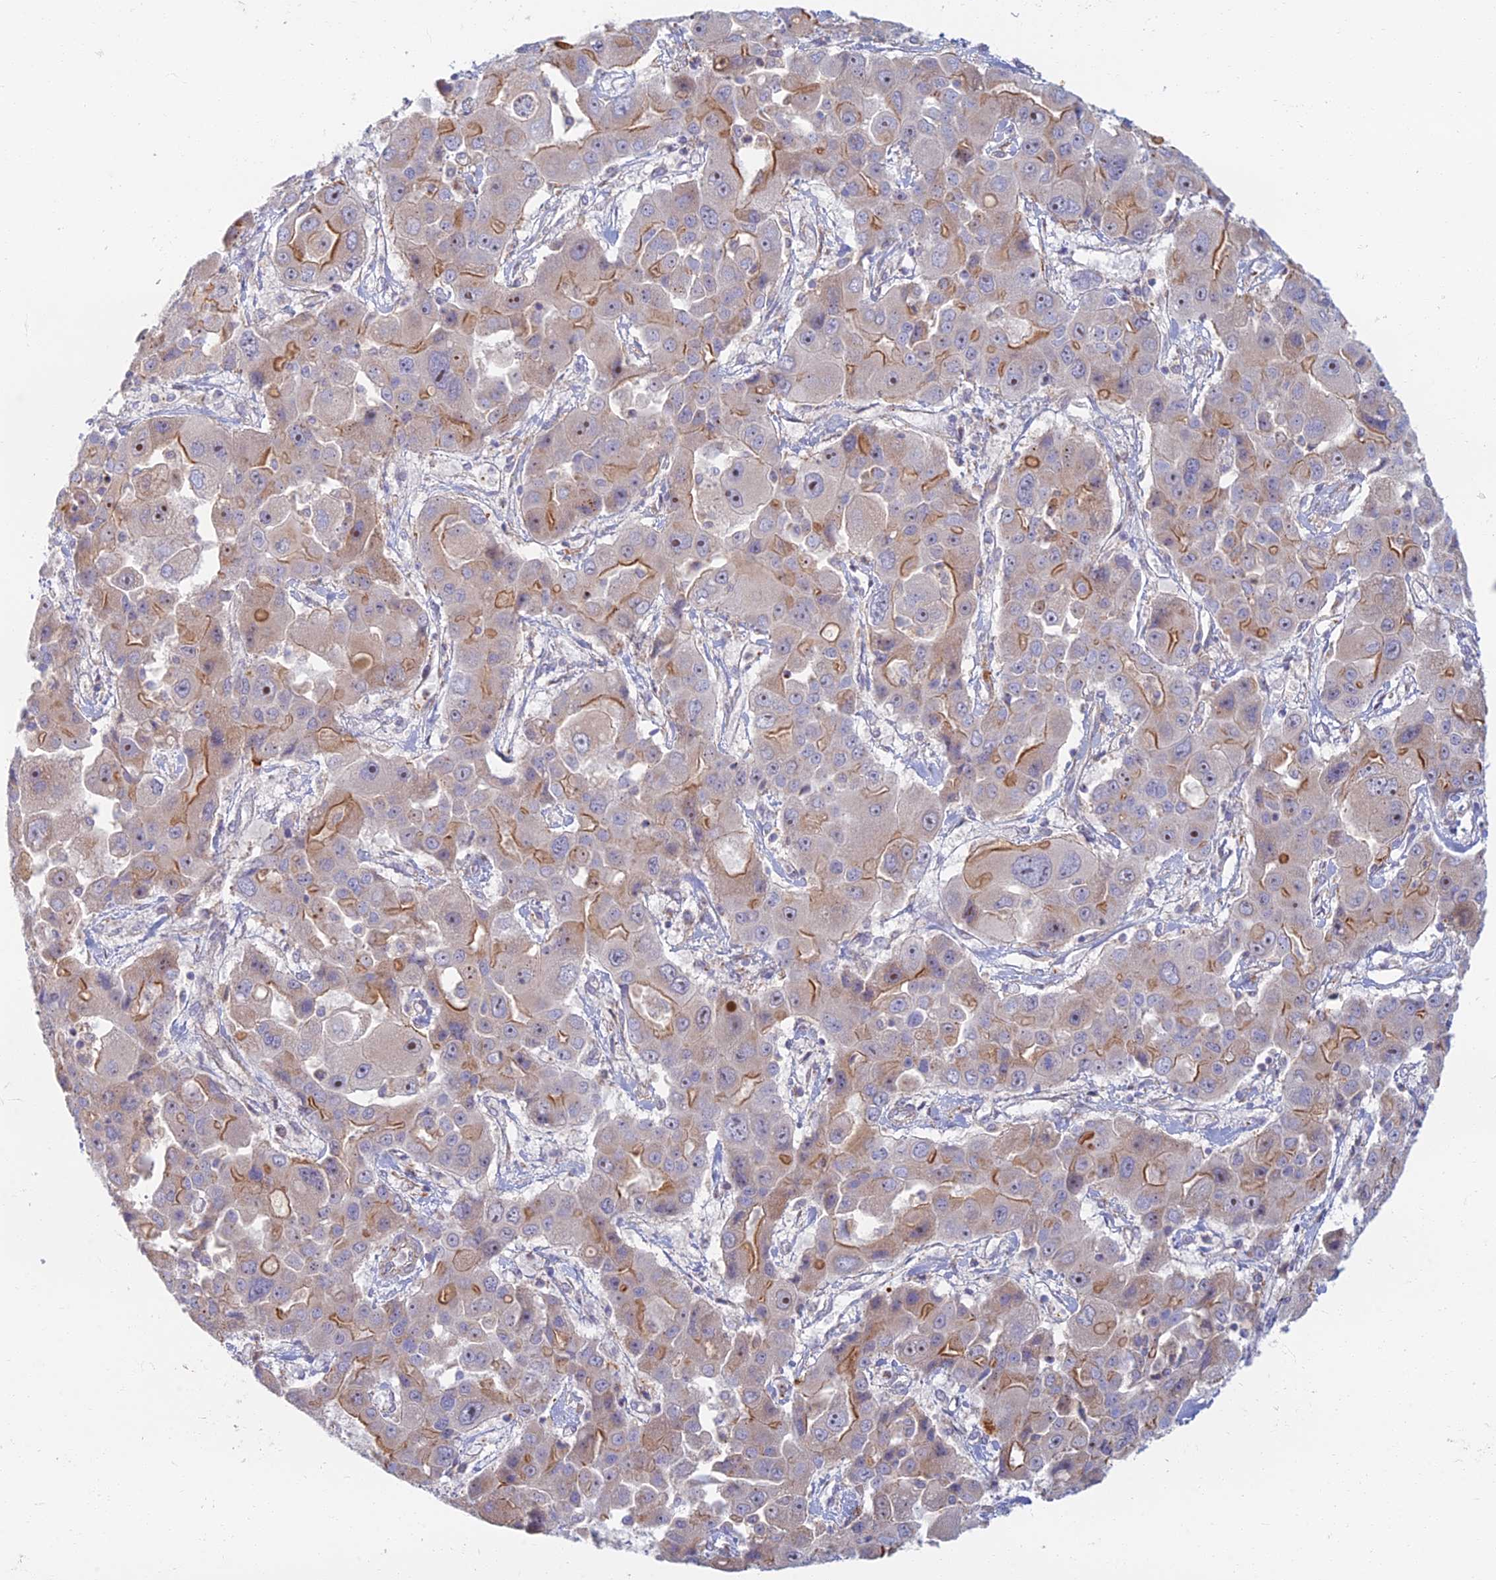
{"staining": {"intensity": "moderate", "quantity": "25%-75%", "location": "cytoplasmic/membranous"}, "tissue": "liver cancer", "cell_type": "Tumor cells", "image_type": "cancer", "snomed": [{"axis": "morphology", "description": "Cholangiocarcinoma"}, {"axis": "topography", "description": "Liver"}], "caption": "Protein analysis of liver cancer tissue reveals moderate cytoplasmic/membranous positivity in approximately 25%-75% of tumor cells.", "gene": "C15orf40", "patient": {"sex": "male", "age": 67}}